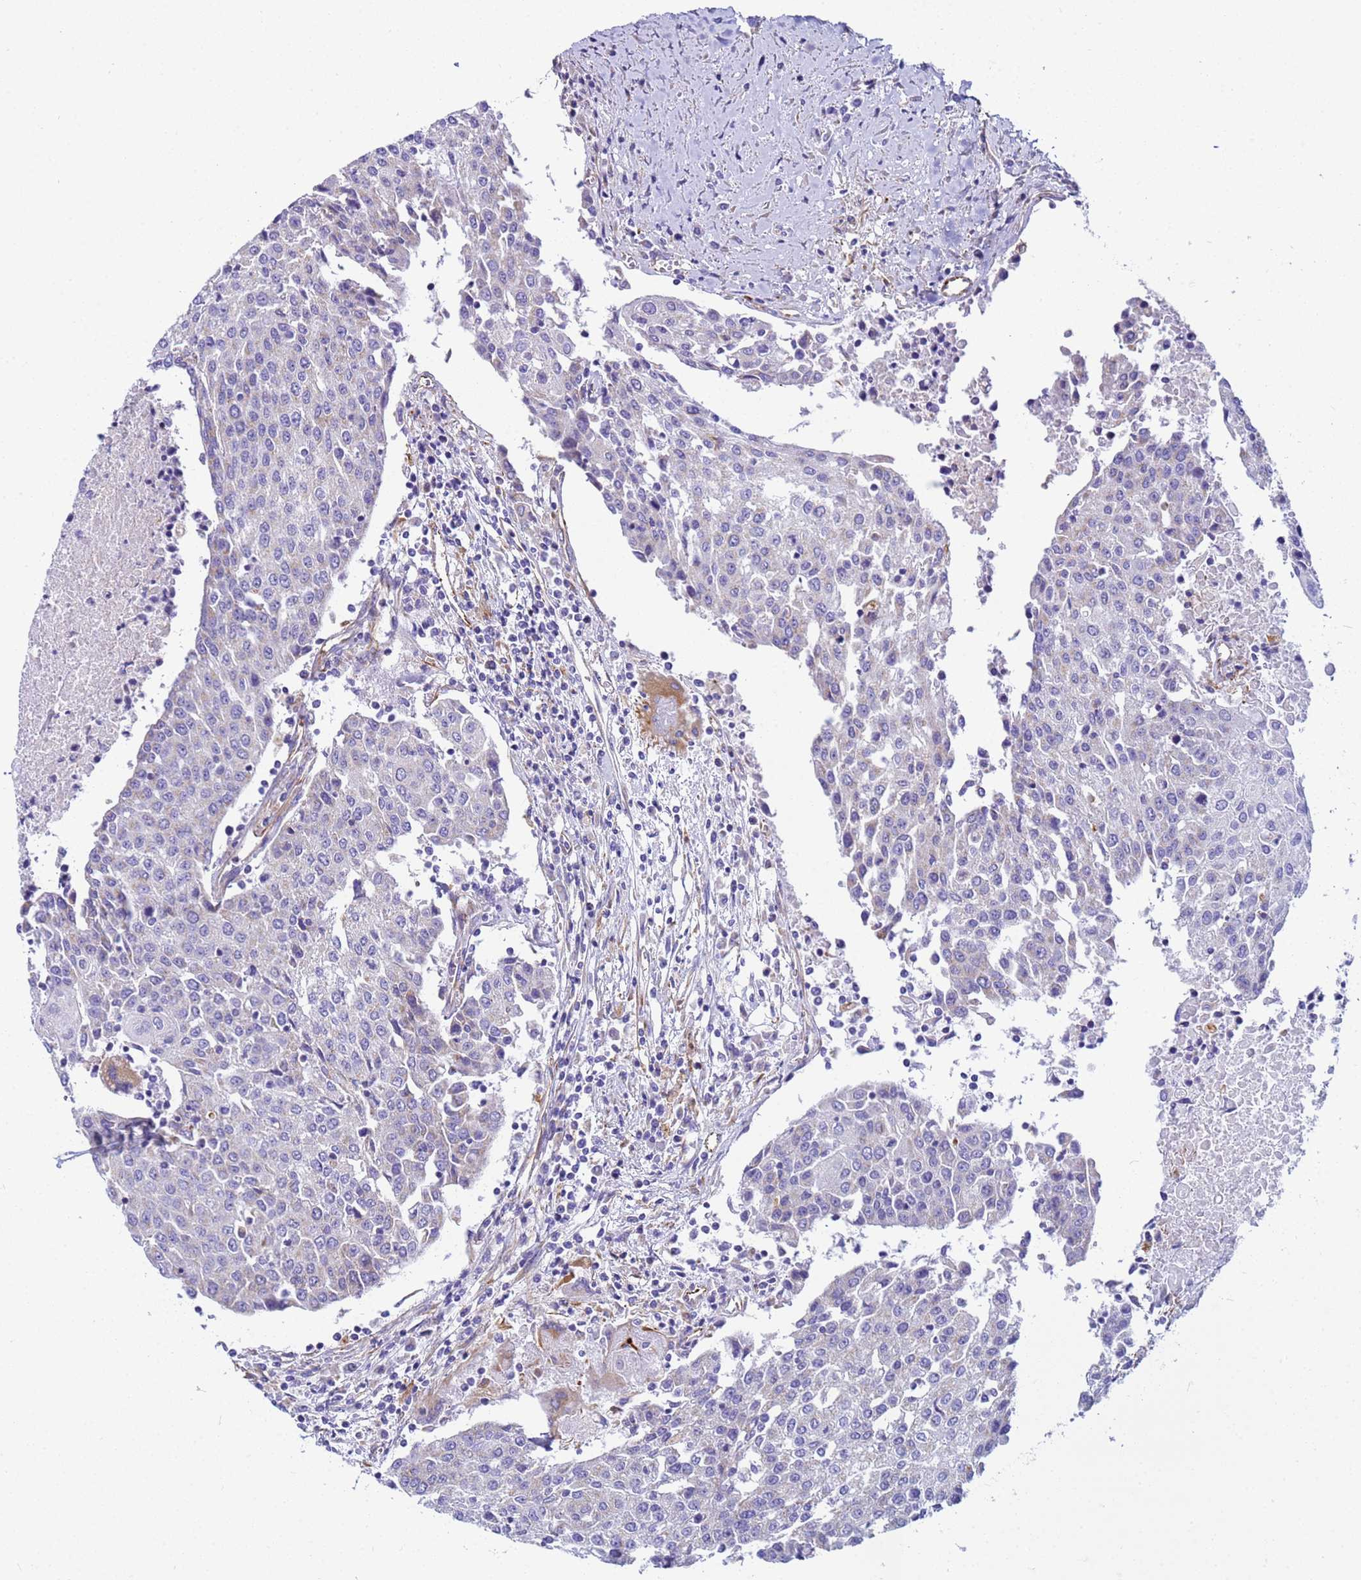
{"staining": {"intensity": "negative", "quantity": "none", "location": "none"}, "tissue": "urothelial cancer", "cell_type": "Tumor cells", "image_type": "cancer", "snomed": [{"axis": "morphology", "description": "Urothelial carcinoma, High grade"}, {"axis": "topography", "description": "Urinary bladder"}], "caption": "Photomicrograph shows no protein staining in tumor cells of high-grade urothelial carcinoma tissue.", "gene": "UBXN2B", "patient": {"sex": "female", "age": 85}}